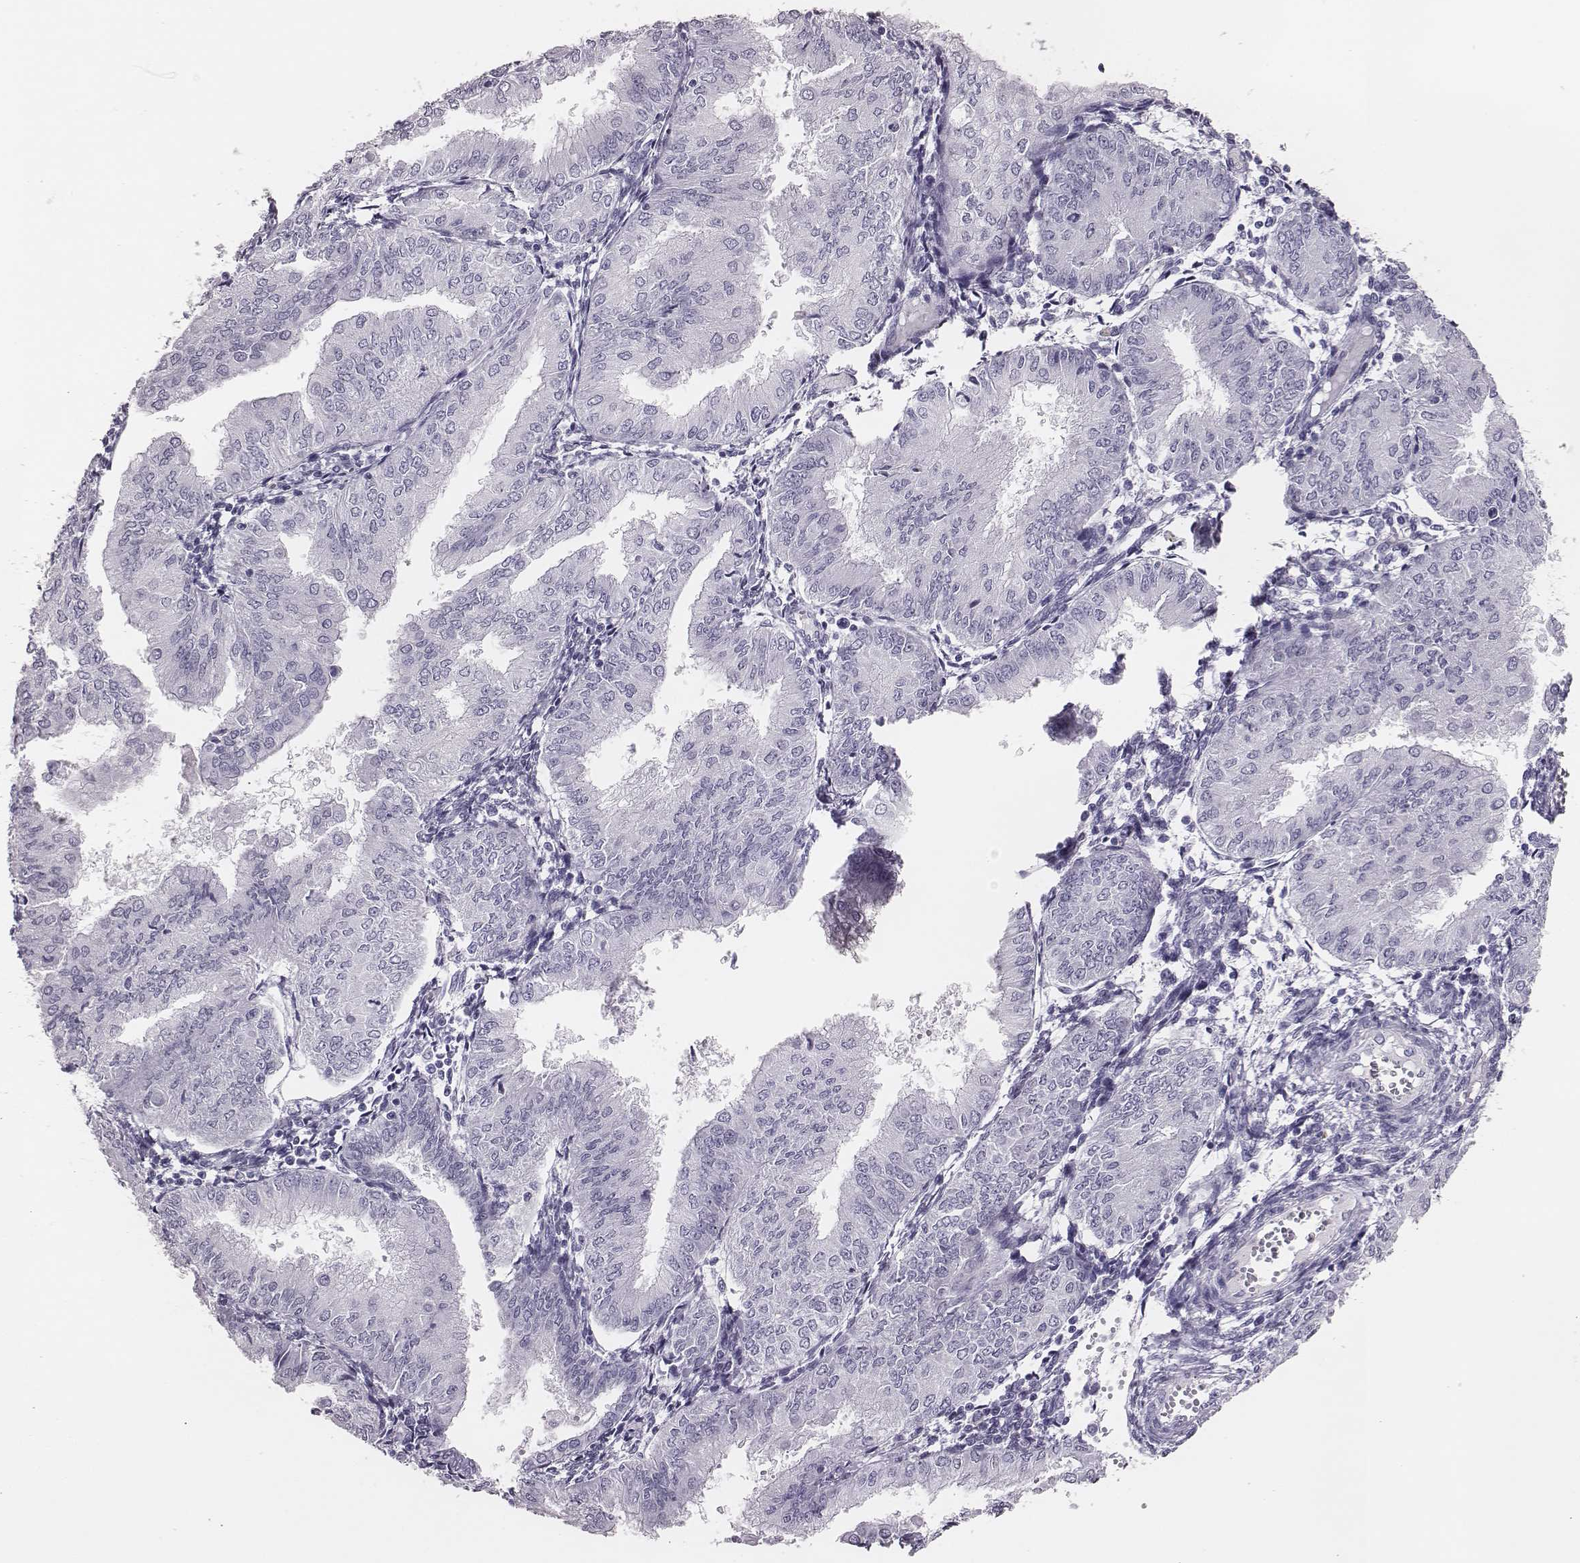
{"staining": {"intensity": "negative", "quantity": "none", "location": "none"}, "tissue": "endometrial cancer", "cell_type": "Tumor cells", "image_type": "cancer", "snomed": [{"axis": "morphology", "description": "Adenocarcinoma, NOS"}, {"axis": "topography", "description": "Endometrium"}], "caption": "DAB (3,3'-diaminobenzidine) immunohistochemical staining of human endometrial adenocarcinoma demonstrates no significant positivity in tumor cells. (Brightfield microscopy of DAB immunohistochemistry (IHC) at high magnification).", "gene": "H1-6", "patient": {"sex": "female", "age": 53}}